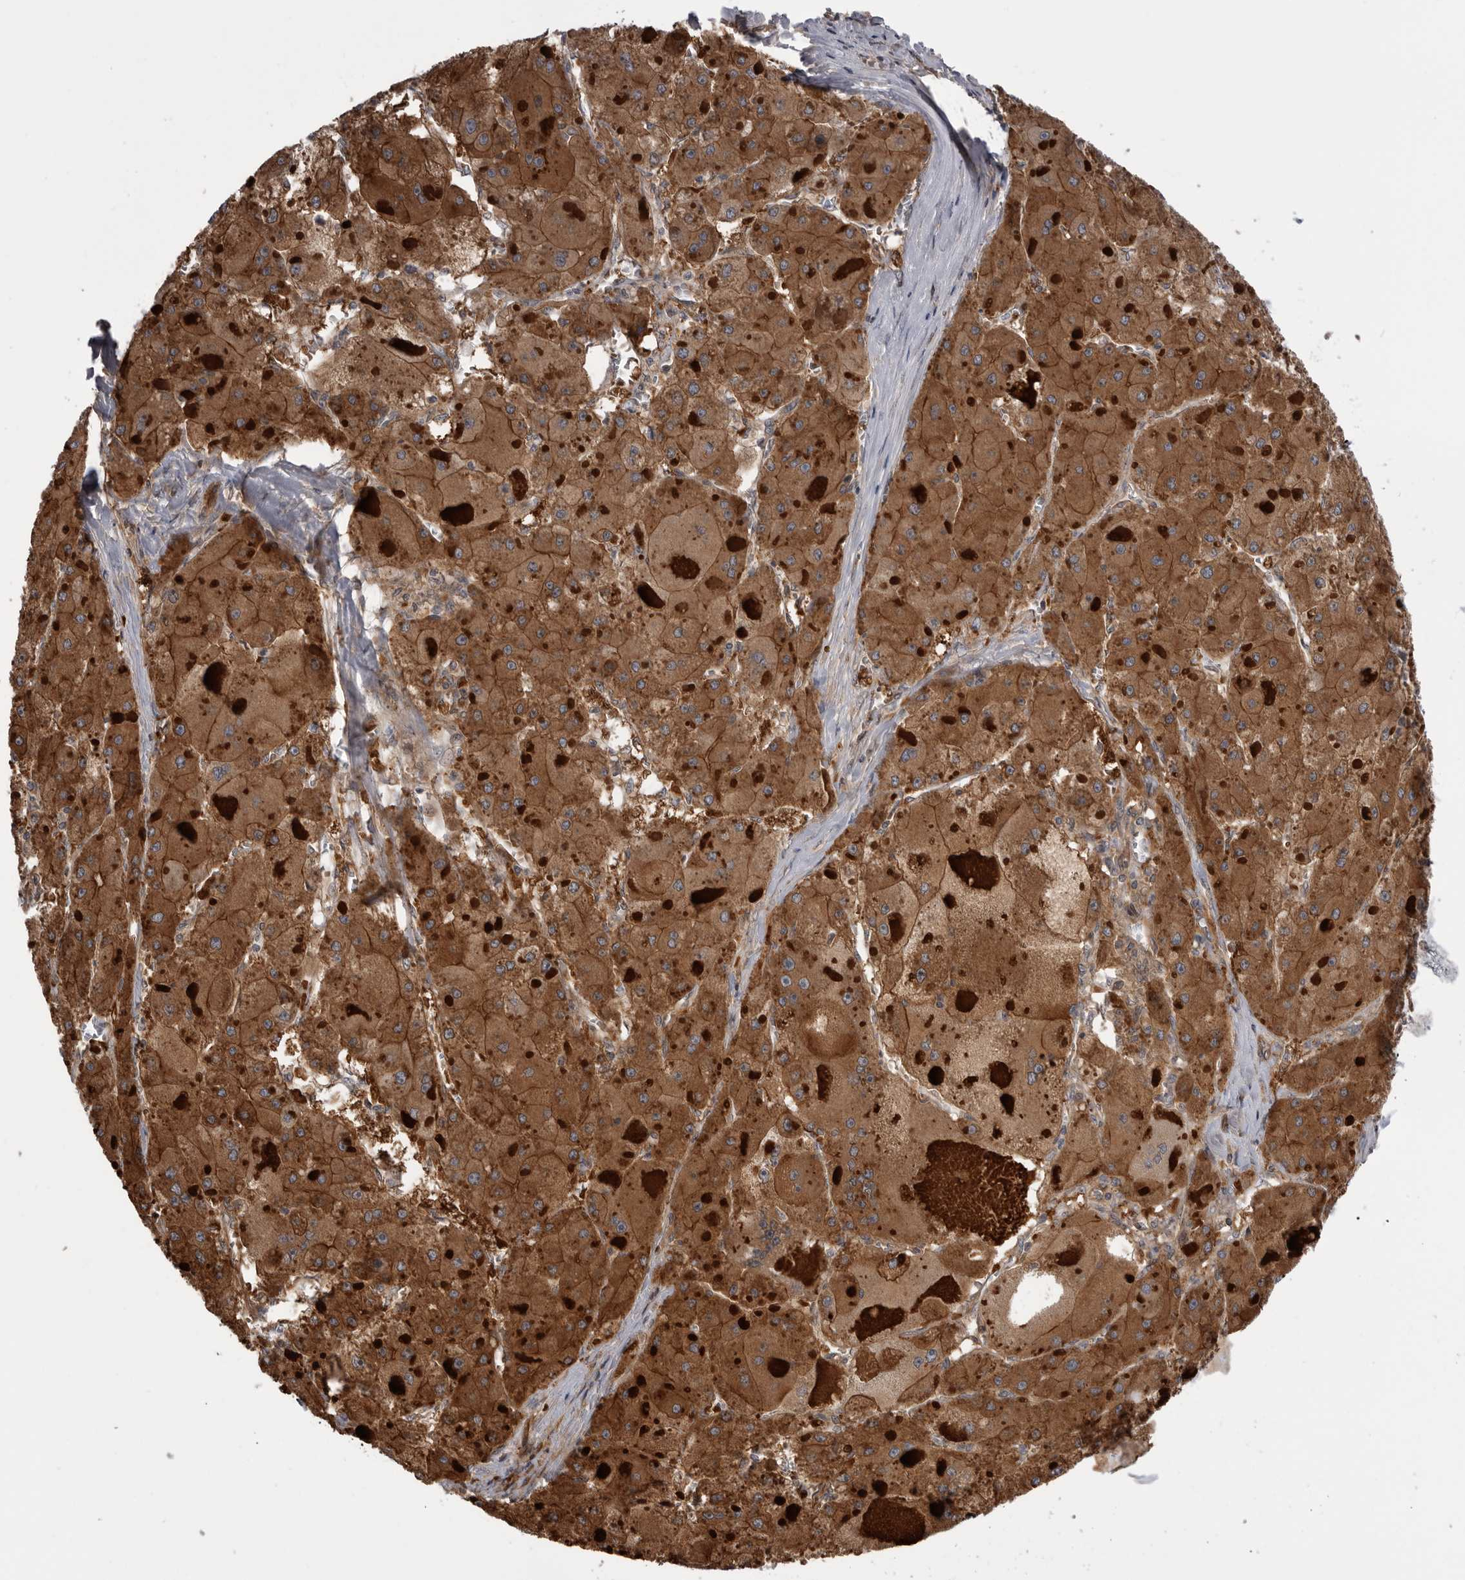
{"staining": {"intensity": "moderate", "quantity": ">75%", "location": "cytoplasmic/membranous"}, "tissue": "liver cancer", "cell_type": "Tumor cells", "image_type": "cancer", "snomed": [{"axis": "morphology", "description": "Carcinoma, Hepatocellular, NOS"}, {"axis": "topography", "description": "Liver"}], "caption": "IHC (DAB) staining of human liver cancer (hepatocellular carcinoma) exhibits moderate cytoplasmic/membranous protein staining in approximately >75% of tumor cells.", "gene": "RAB3GAP2", "patient": {"sex": "female", "age": 73}}